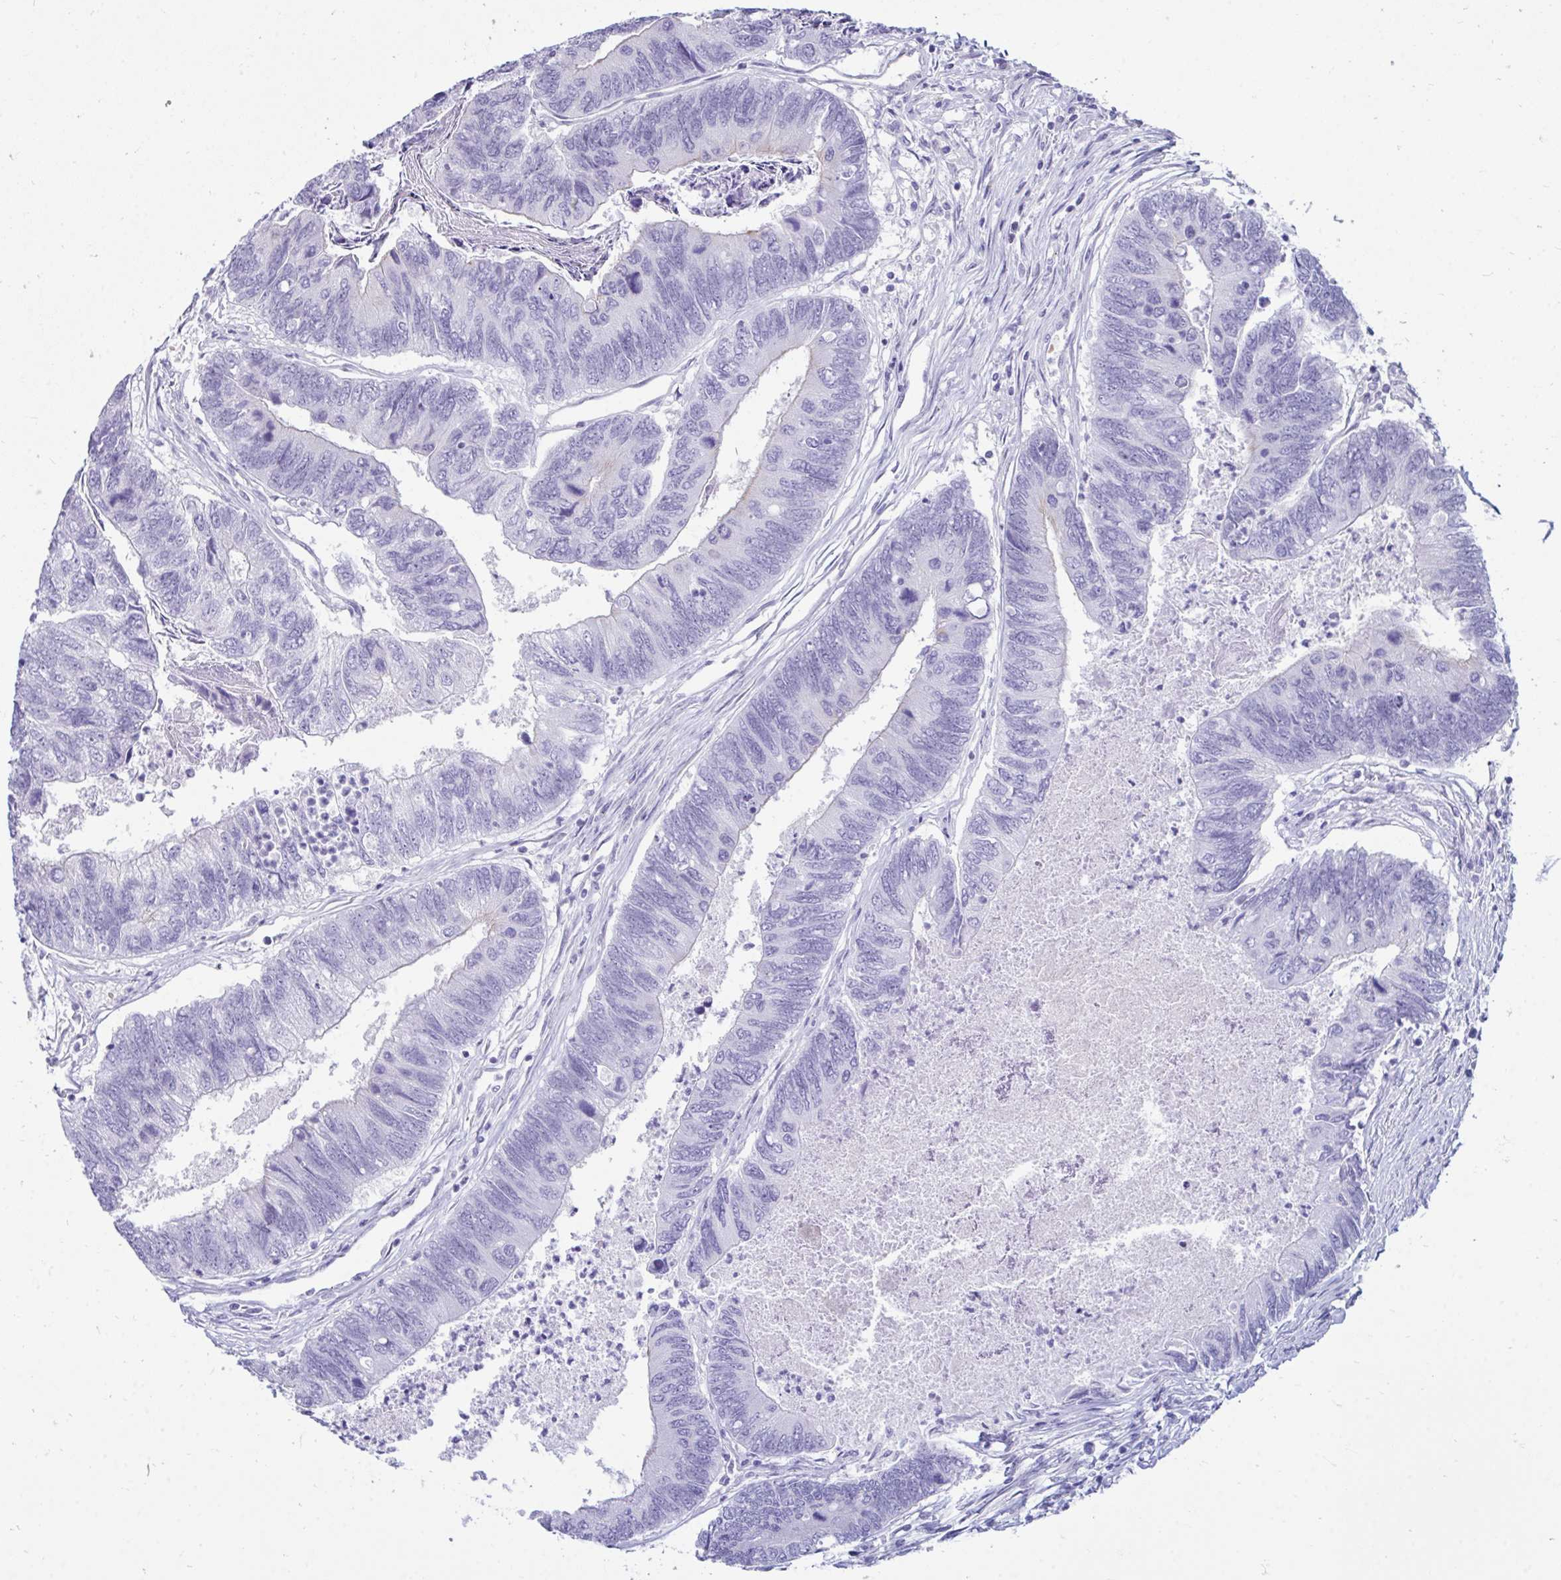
{"staining": {"intensity": "negative", "quantity": "none", "location": "none"}, "tissue": "colorectal cancer", "cell_type": "Tumor cells", "image_type": "cancer", "snomed": [{"axis": "morphology", "description": "Adenocarcinoma, NOS"}, {"axis": "topography", "description": "Colon"}], "caption": "Tumor cells are negative for brown protein staining in adenocarcinoma (colorectal).", "gene": "UBL3", "patient": {"sex": "female", "age": 67}}